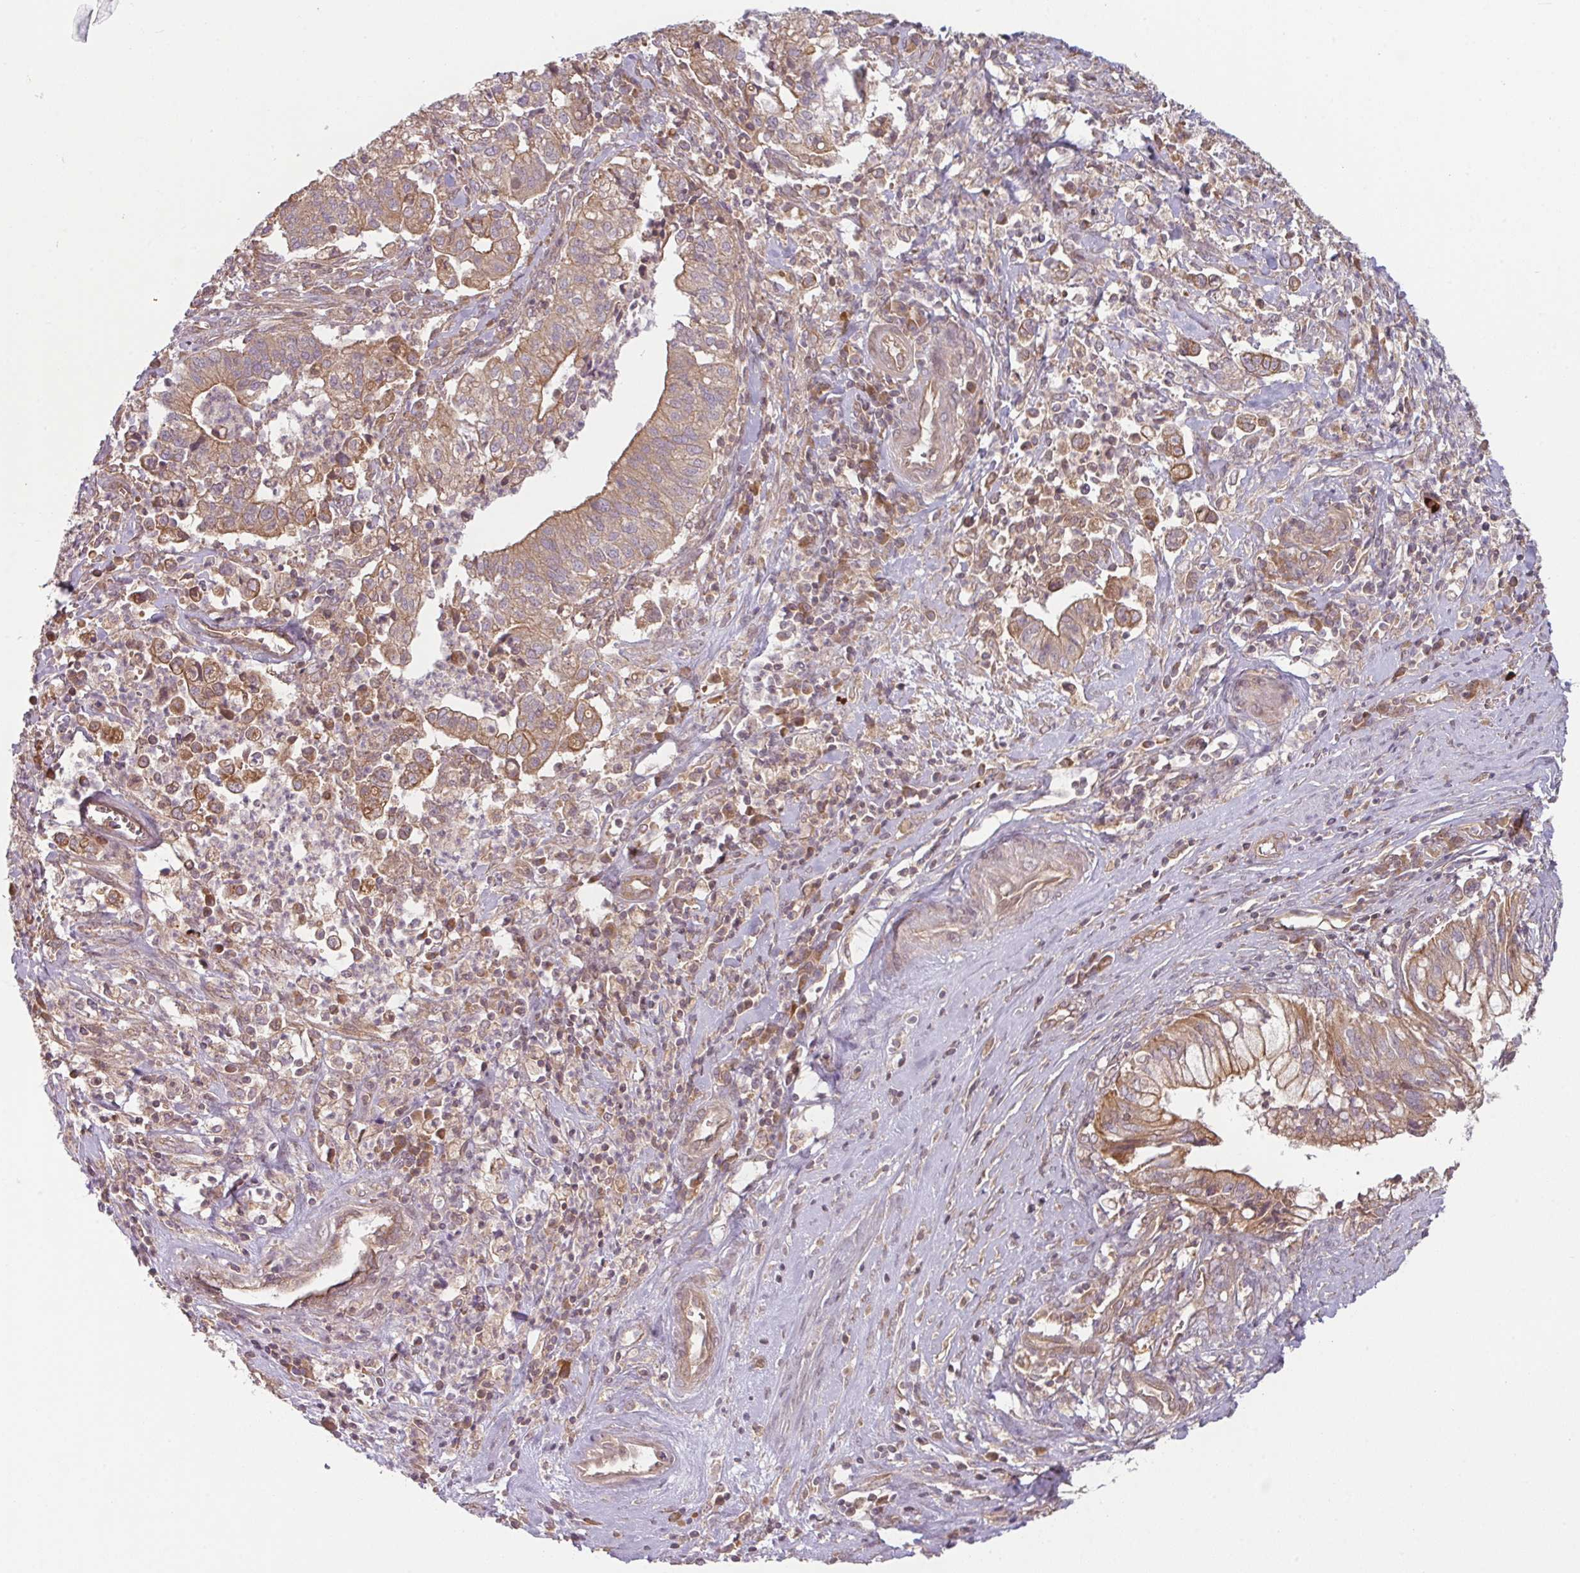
{"staining": {"intensity": "moderate", "quantity": ">75%", "location": "cytoplasmic/membranous"}, "tissue": "cervical cancer", "cell_type": "Tumor cells", "image_type": "cancer", "snomed": [{"axis": "morphology", "description": "Adenocarcinoma, NOS"}, {"axis": "topography", "description": "Cervix"}], "caption": "Immunohistochemistry staining of adenocarcinoma (cervical), which displays medium levels of moderate cytoplasmic/membranous expression in approximately >75% of tumor cells indicating moderate cytoplasmic/membranous protein positivity. The staining was performed using DAB (brown) for protein detection and nuclei were counterstained in hematoxylin (blue).", "gene": "RNF31", "patient": {"sex": "female", "age": 44}}